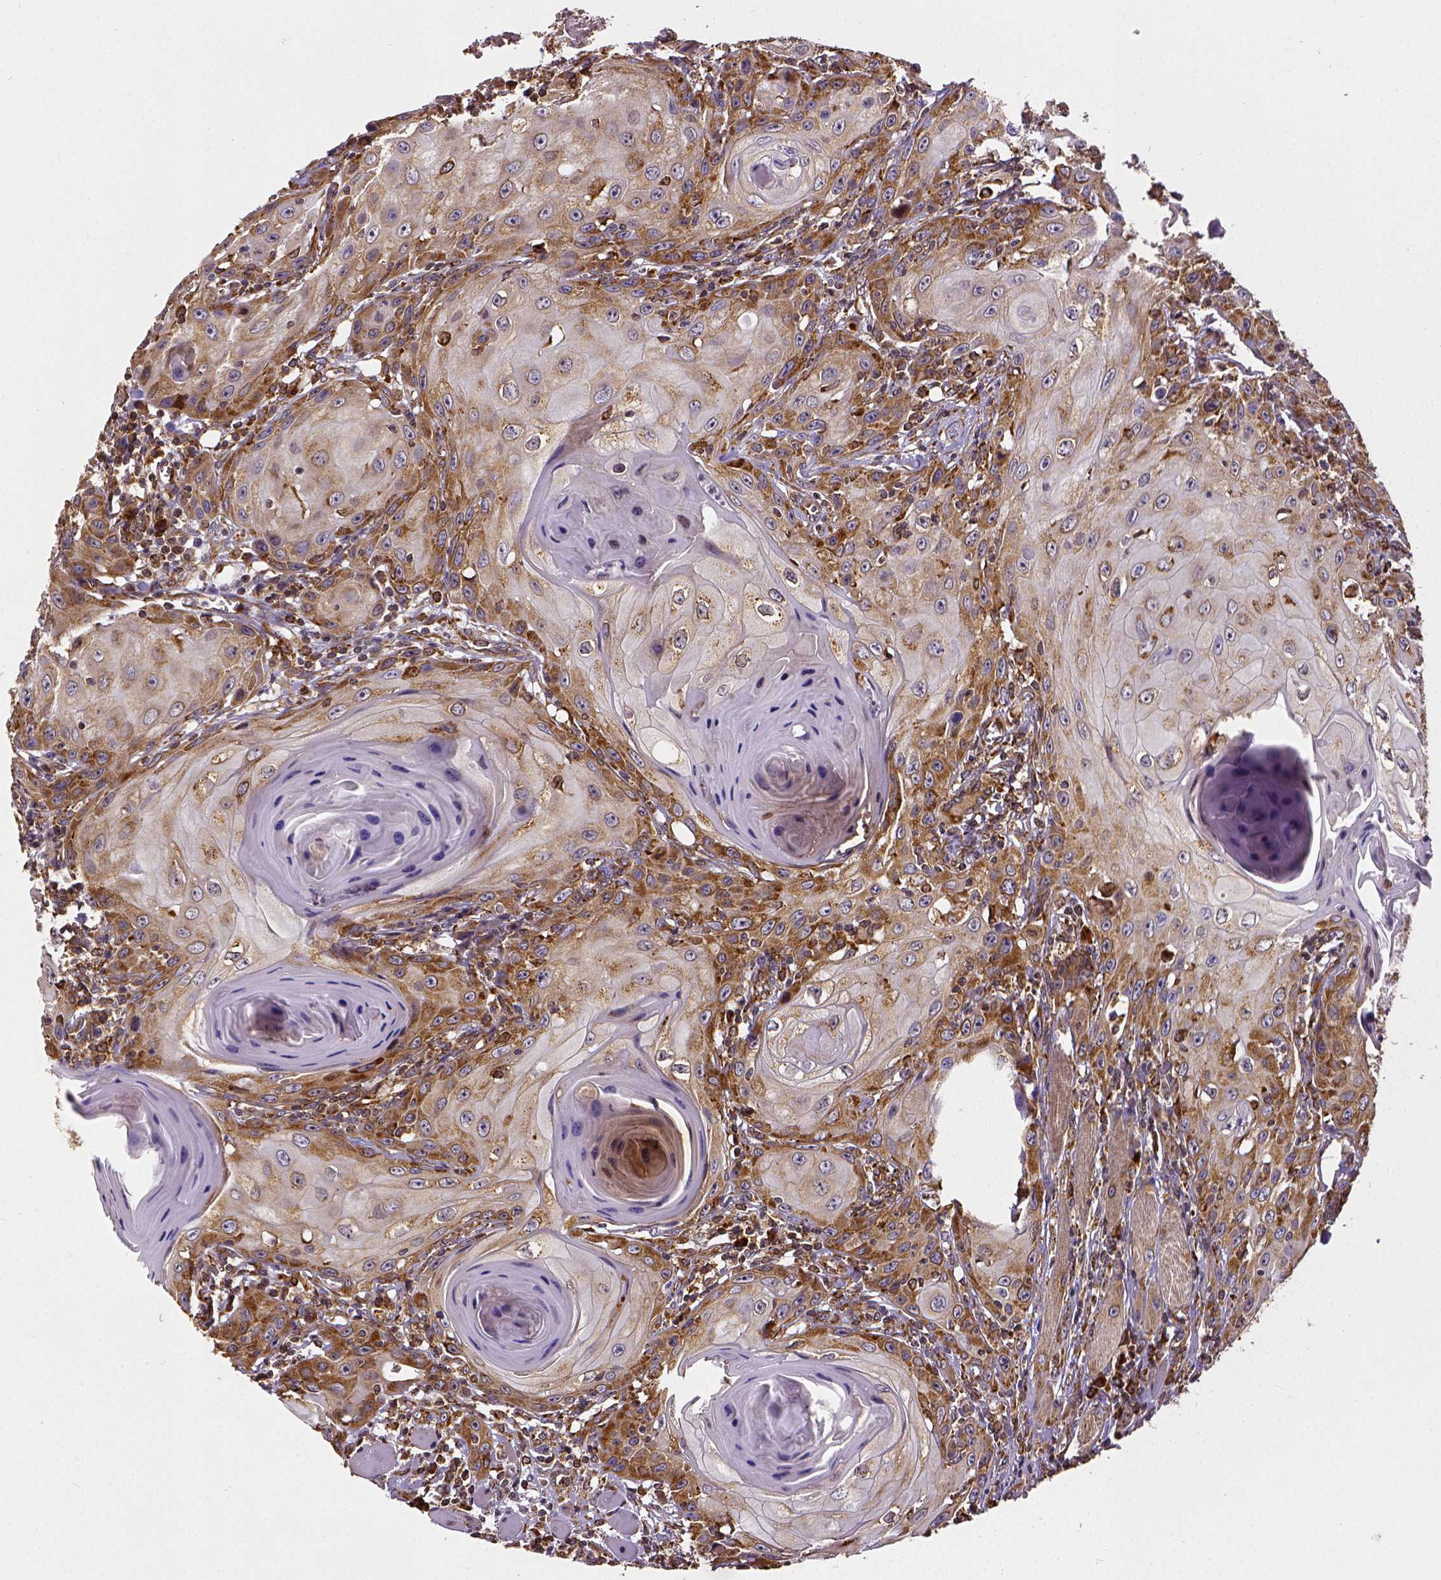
{"staining": {"intensity": "moderate", "quantity": ">75%", "location": "cytoplasmic/membranous"}, "tissue": "head and neck cancer", "cell_type": "Tumor cells", "image_type": "cancer", "snomed": [{"axis": "morphology", "description": "Squamous cell carcinoma, NOS"}, {"axis": "topography", "description": "Head-Neck"}], "caption": "Brown immunohistochemical staining in head and neck squamous cell carcinoma reveals moderate cytoplasmic/membranous staining in about >75% of tumor cells.", "gene": "MTDH", "patient": {"sex": "female", "age": 80}}